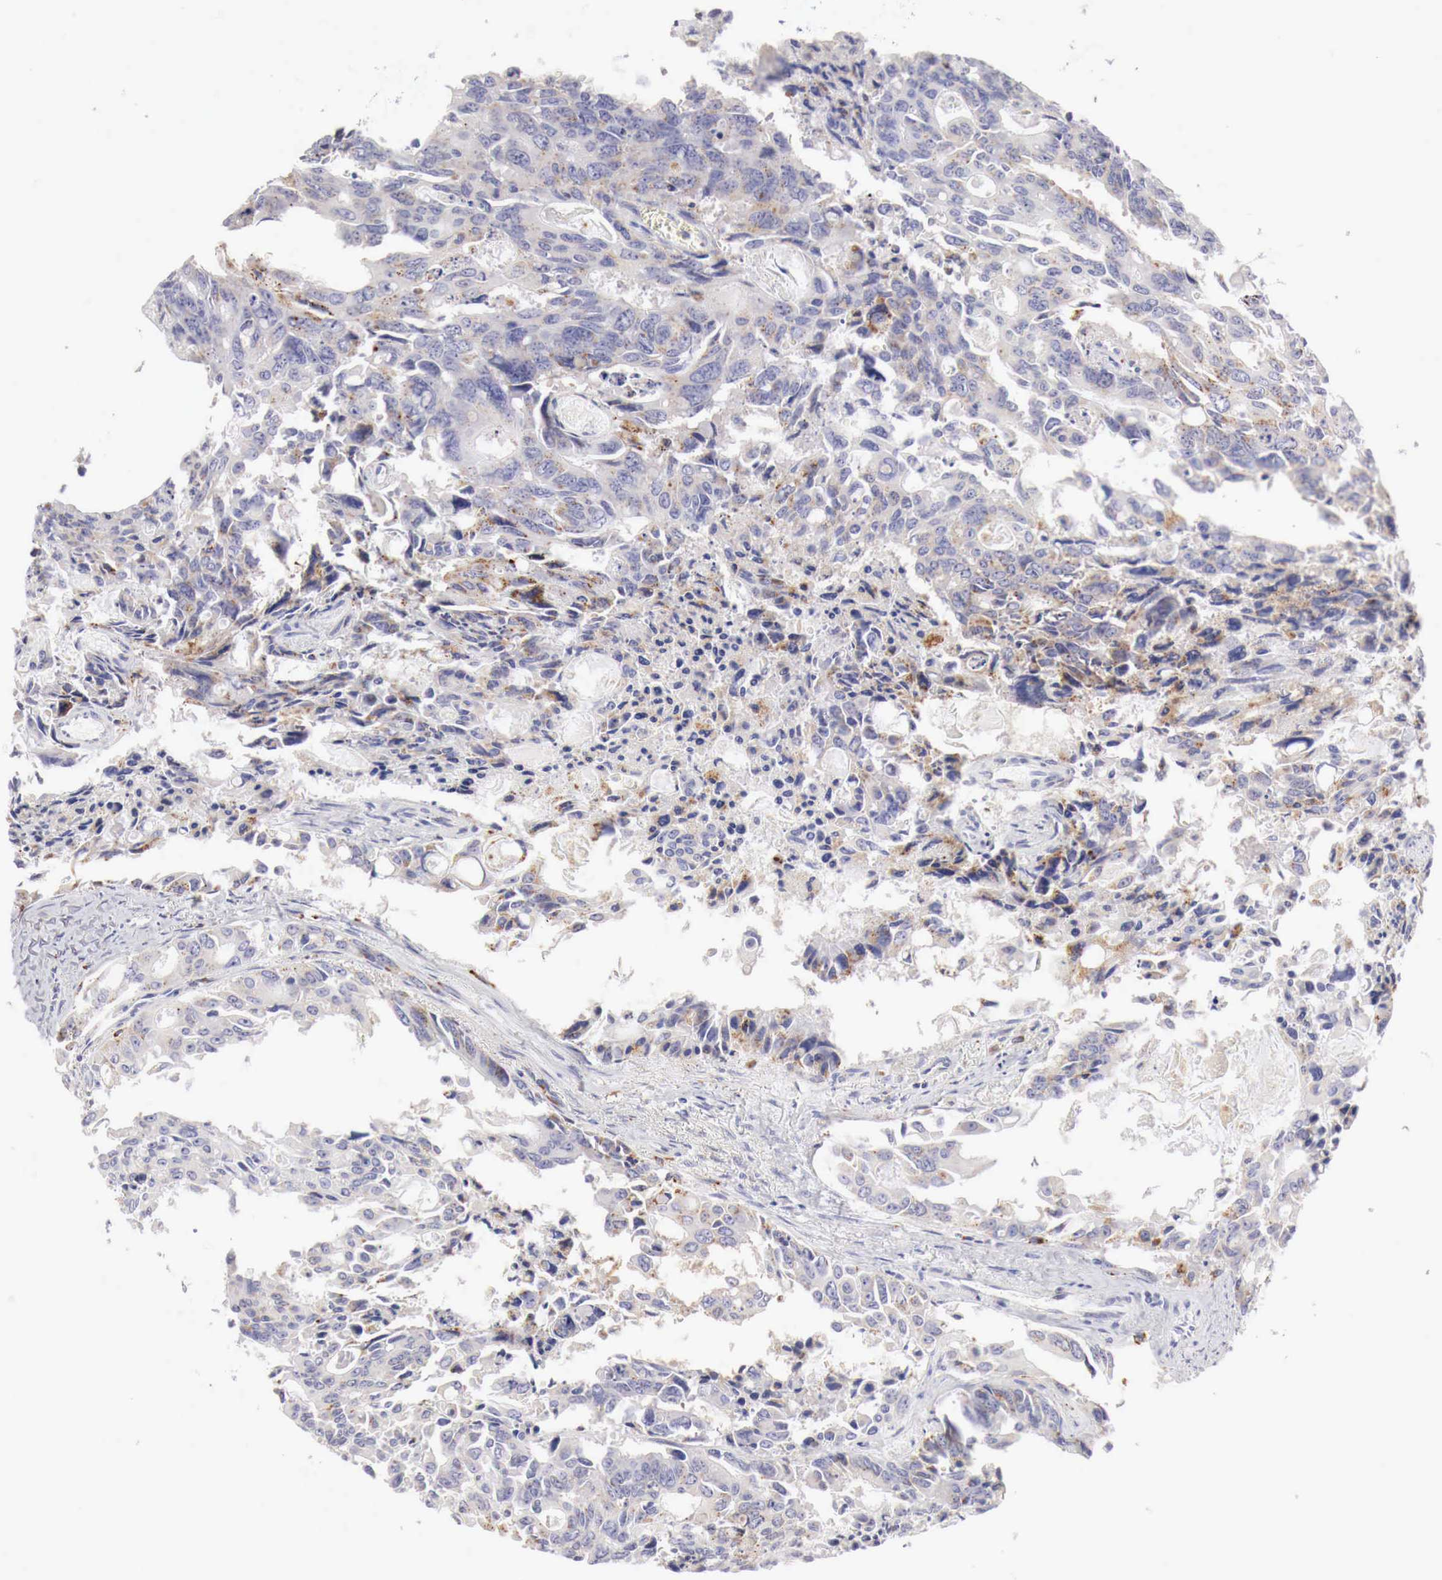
{"staining": {"intensity": "moderate", "quantity": "<25%", "location": "cytoplasmic/membranous"}, "tissue": "colorectal cancer", "cell_type": "Tumor cells", "image_type": "cancer", "snomed": [{"axis": "morphology", "description": "Adenocarcinoma, NOS"}, {"axis": "topography", "description": "Rectum"}], "caption": "Brown immunohistochemical staining in human adenocarcinoma (colorectal) displays moderate cytoplasmic/membranous positivity in about <25% of tumor cells.", "gene": "GLA", "patient": {"sex": "male", "age": 76}}